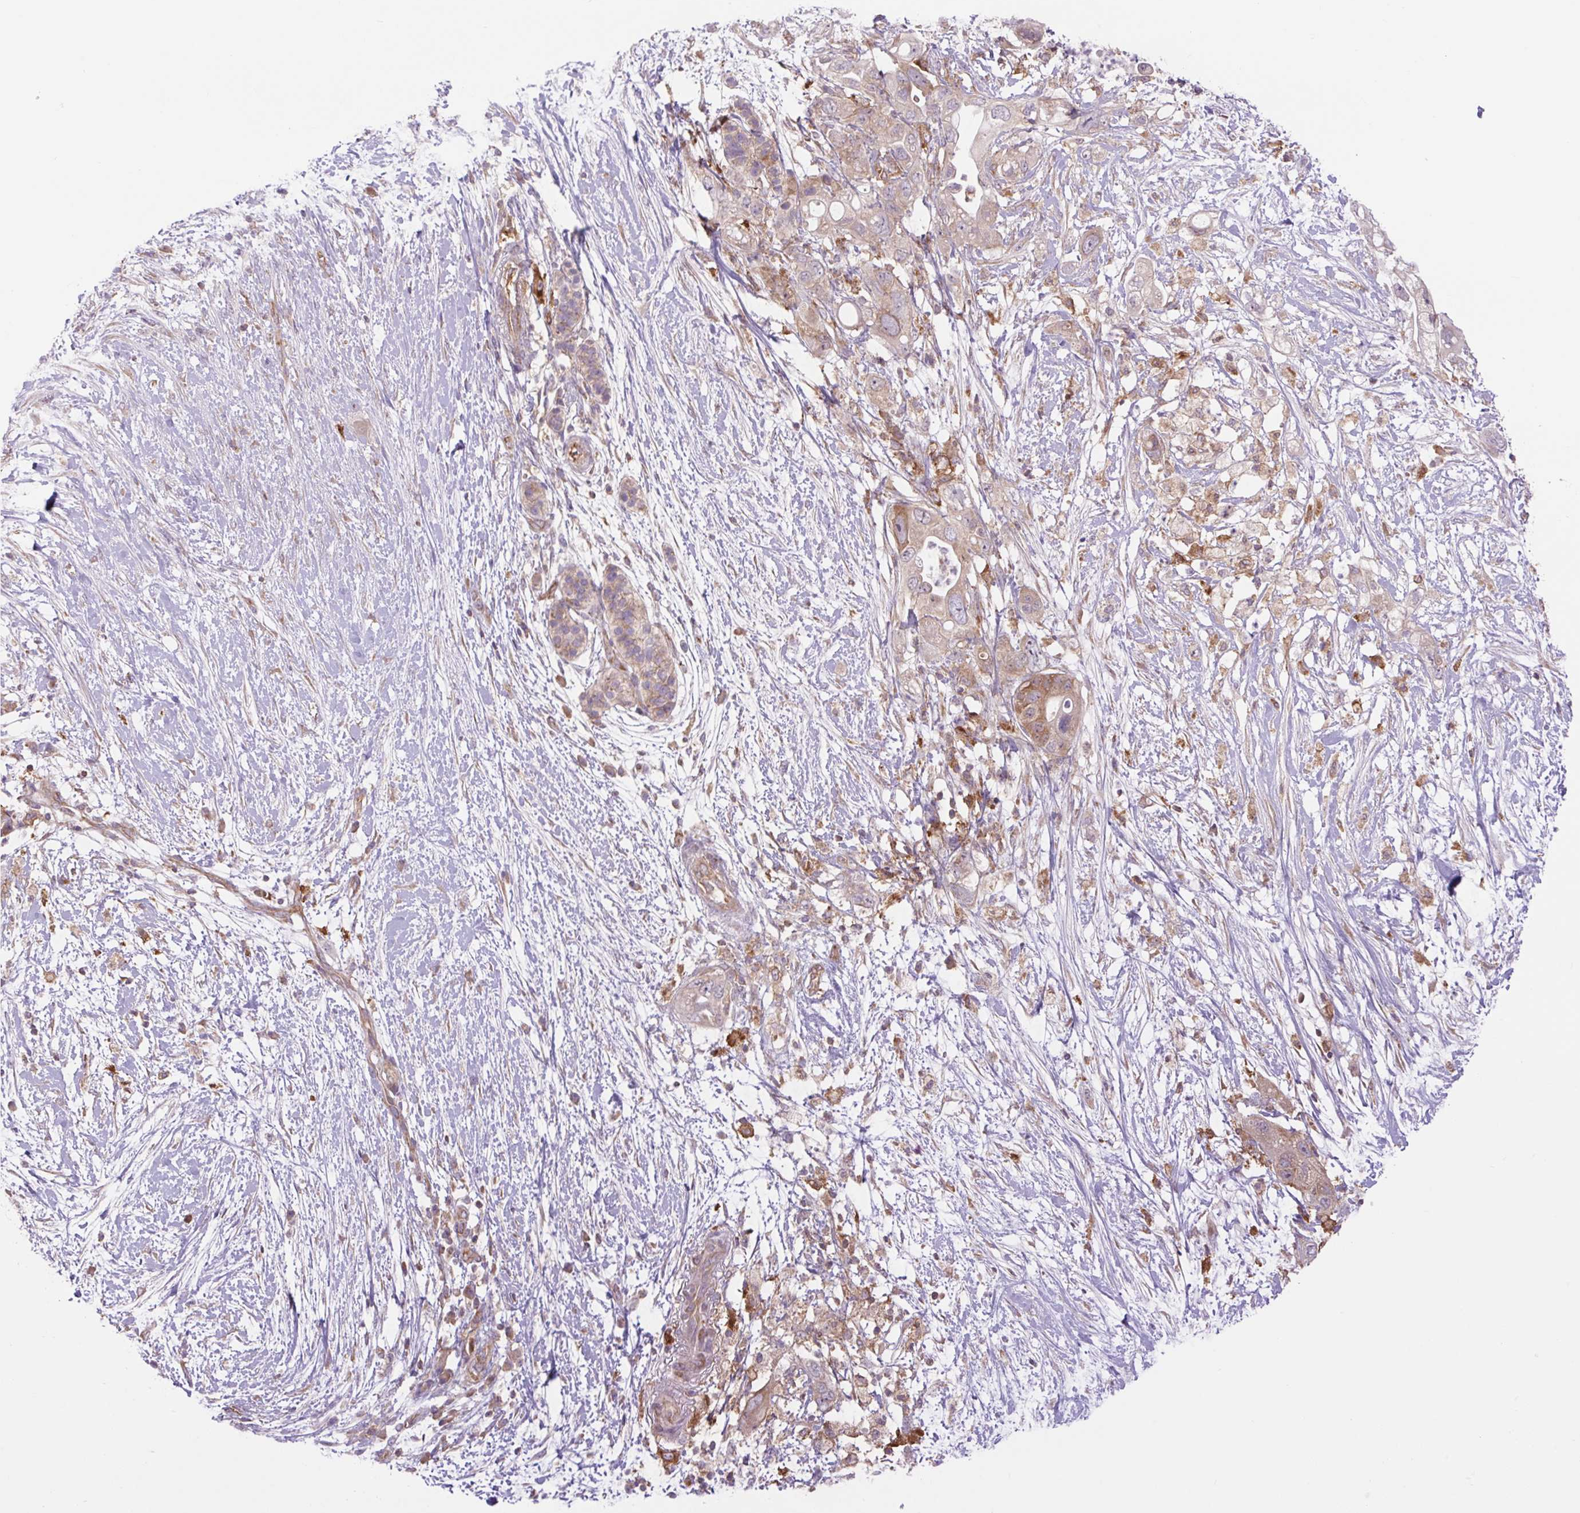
{"staining": {"intensity": "moderate", "quantity": ">75%", "location": "cytoplasmic/membranous"}, "tissue": "pancreatic cancer", "cell_type": "Tumor cells", "image_type": "cancer", "snomed": [{"axis": "morphology", "description": "Adenocarcinoma, NOS"}, {"axis": "topography", "description": "Pancreas"}], "caption": "High-magnification brightfield microscopy of pancreatic adenocarcinoma stained with DAB (brown) and counterstained with hematoxylin (blue). tumor cells exhibit moderate cytoplasmic/membranous positivity is appreciated in about>75% of cells.", "gene": "MINK1", "patient": {"sex": "female", "age": 72}}